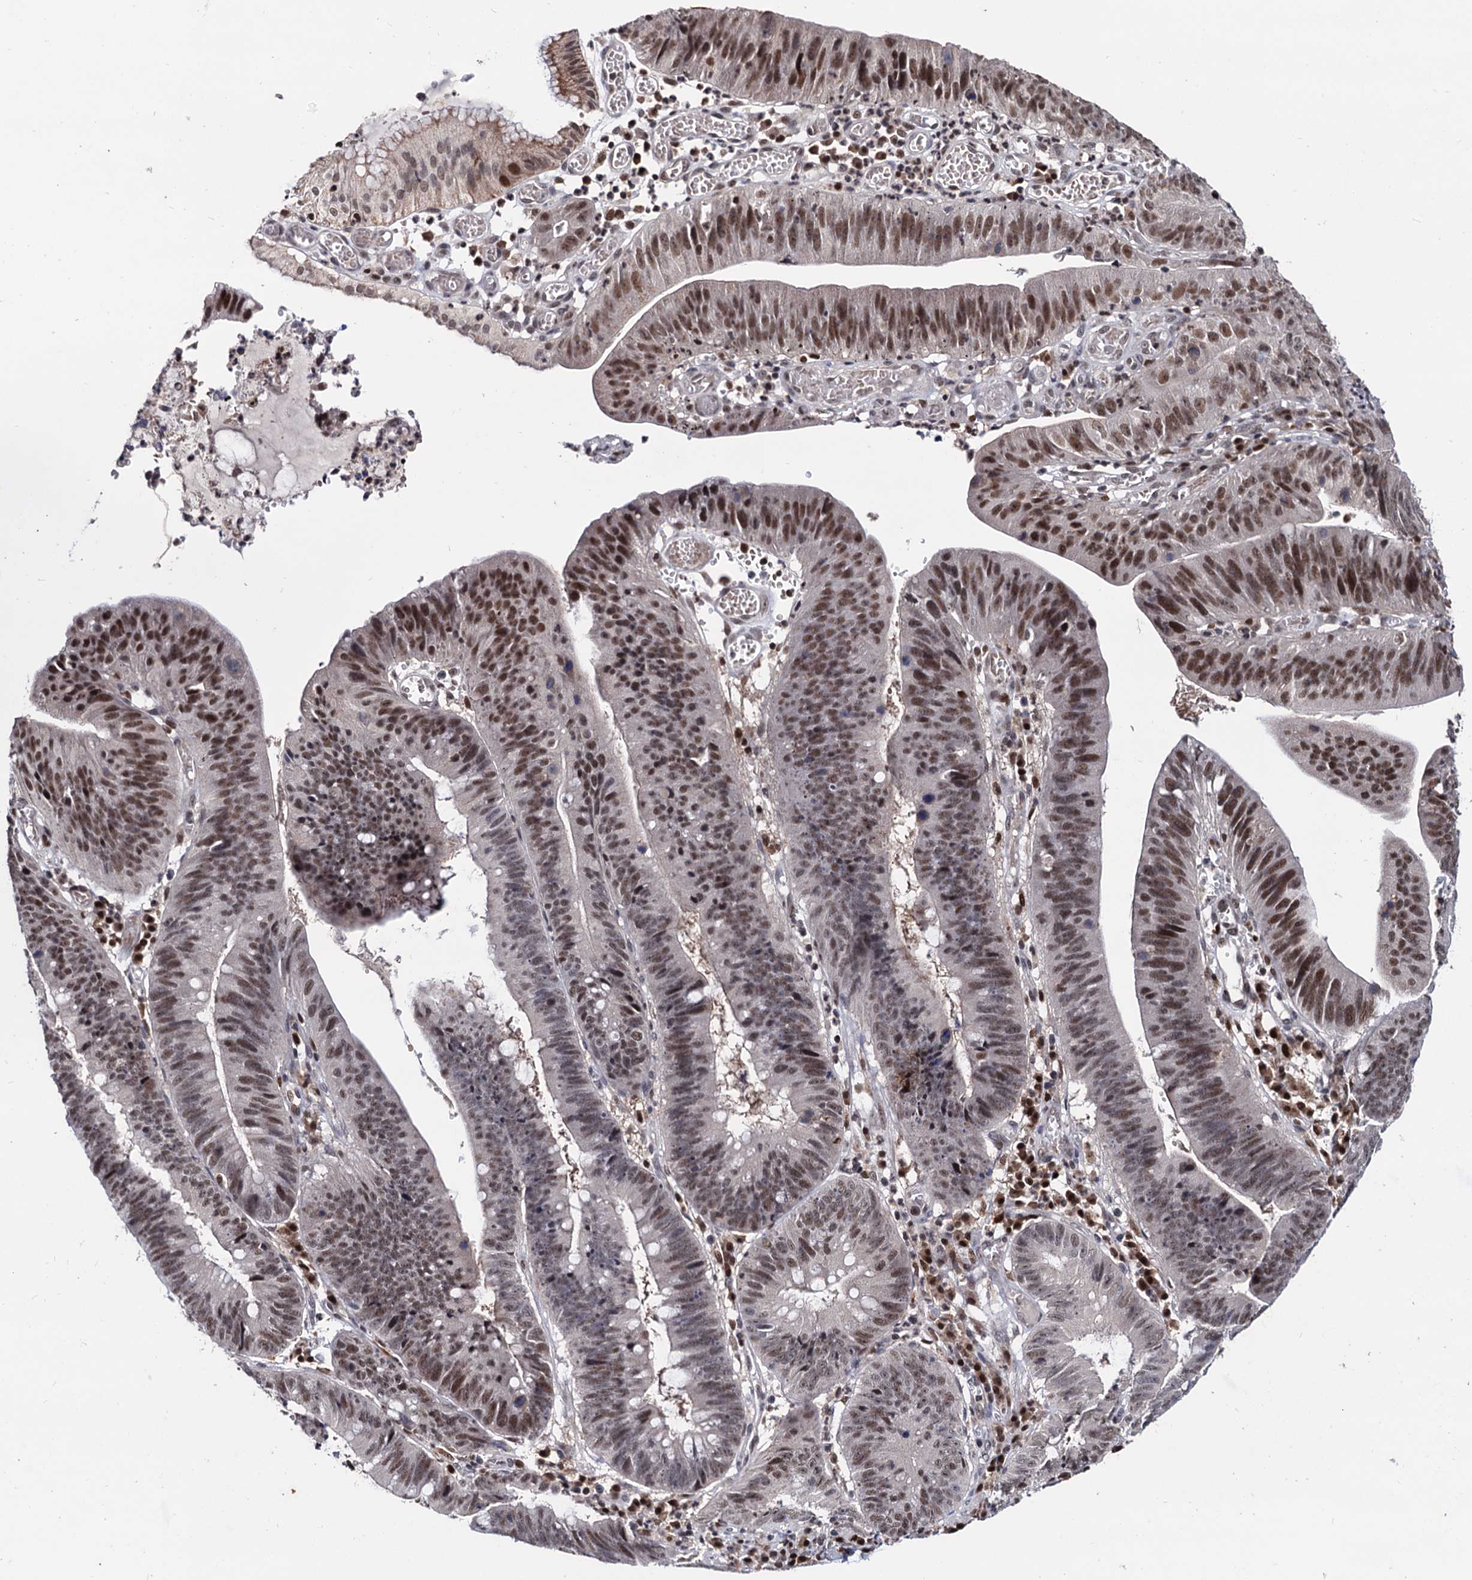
{"staining": {"intensity": "moderate", "quantity": ">75%", "location": "cytoplasmic/membranous,nuclear"}, "tissue": "stomach cancer", "cell_type": "Tumor cells", "image_type": "cancer", "snomed": [{"axis": "morphology", "description": "Adenocarcinoma, NOS"}, {"axis": "topography", "description": "Stomach"}], "caption": "Protein expression analysis of adenocarcinoma (stomach) demonstrates moderate cytoplasmic/membranous and nuclear expression in about >75% of tumor cells. Immunohistochemistry stains the protein of interest in brown and the nuclei are stained blue.", "gene": "RNASEH2B", "patient": {"sex": "male", "age": 59}}